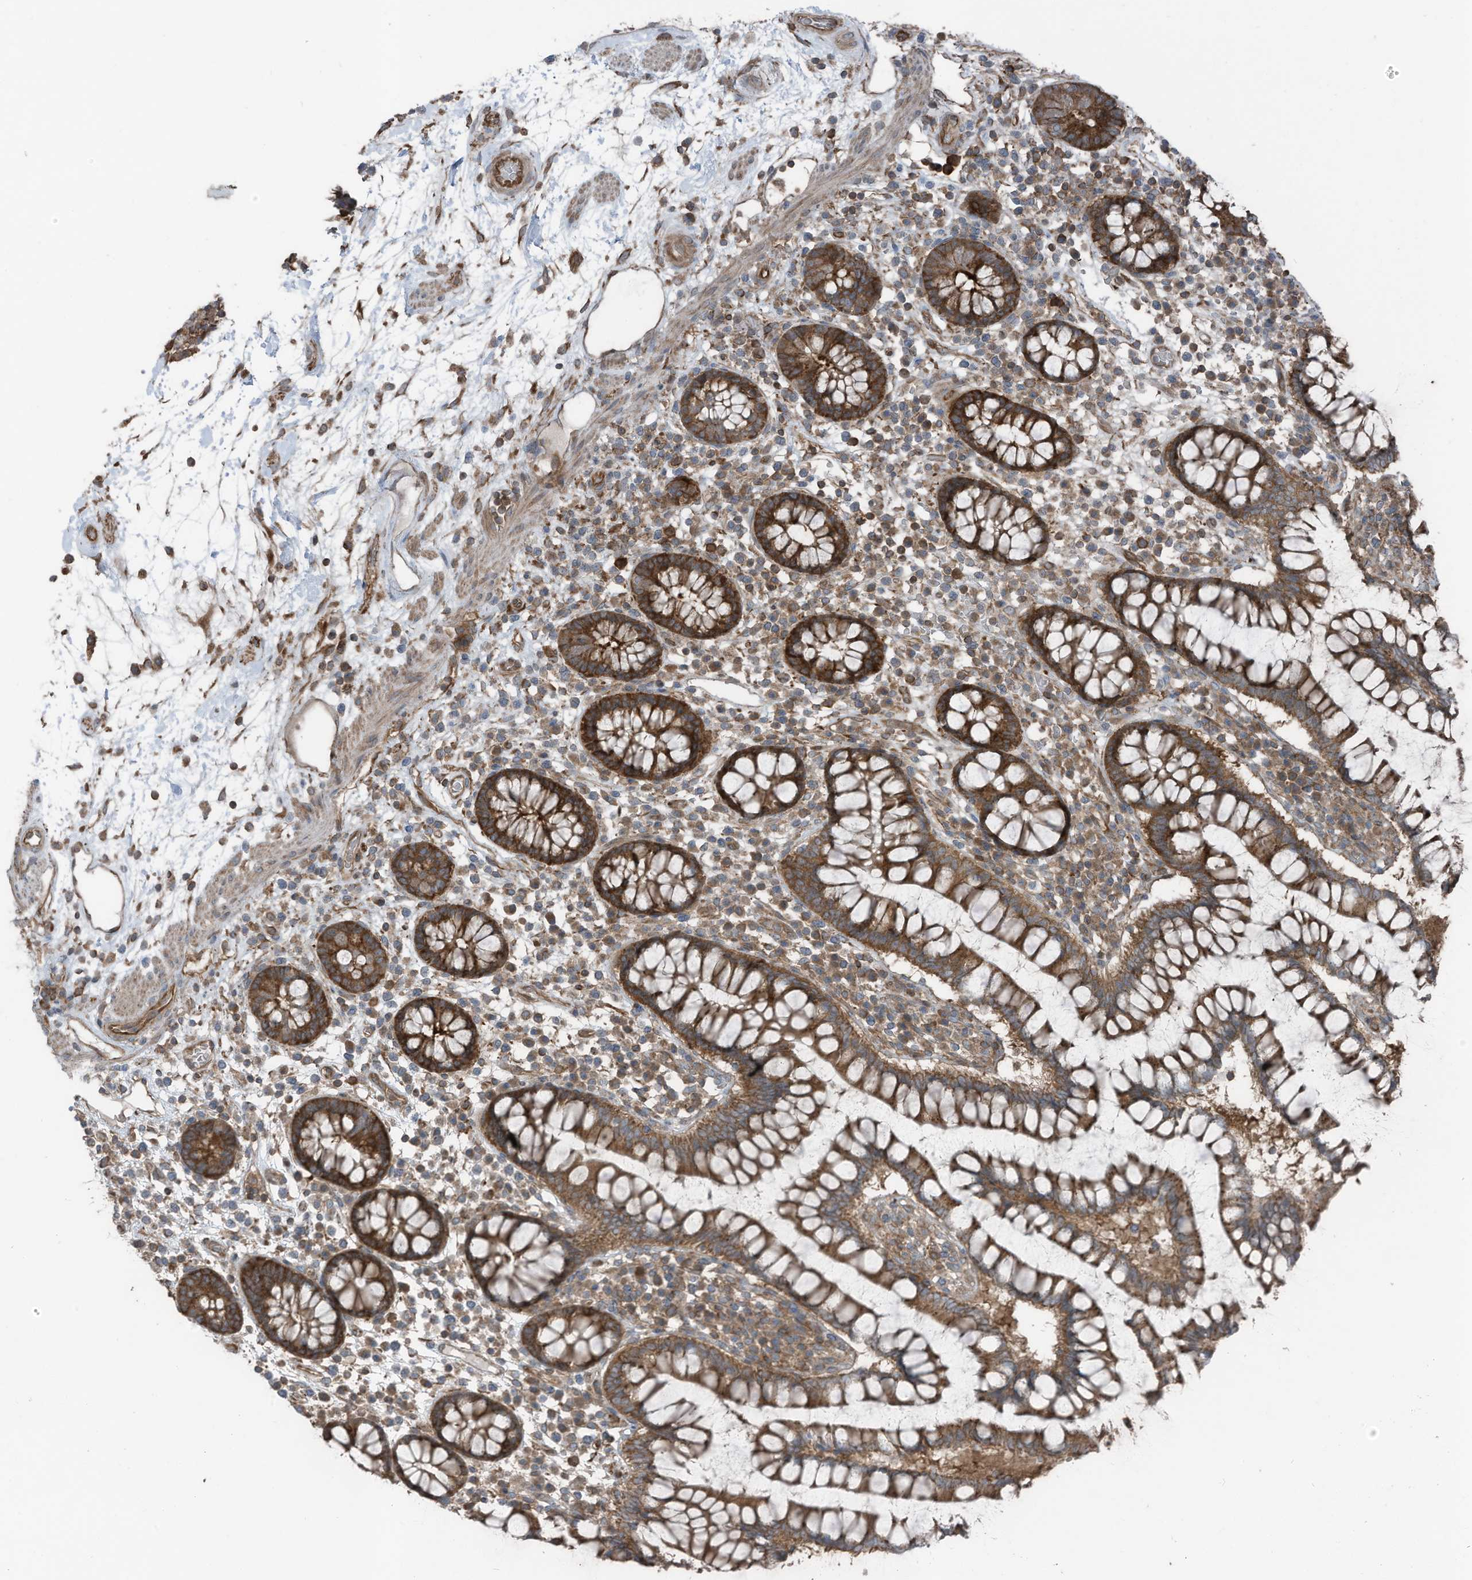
{"staining": {"intensity": "moderate", "quantity": ">75%", "location": "cytoplasmic/membranous"}, "tissue": "colon", "cell_type": "Endothelial cells", "image_type": "normal", "snomed": [{"axis": "morphology", "description": "Normal tissue, NOS"}, {"axis": "topography", "description": "Colon"}], "caption": "Colon stained for a protein (brown) reveals moderate cytoplasmic/membranous positive staining in about >75% of endothelial cells.", "gene": "TXNDC9", "patient": {"sex": "female", "age": 79}}